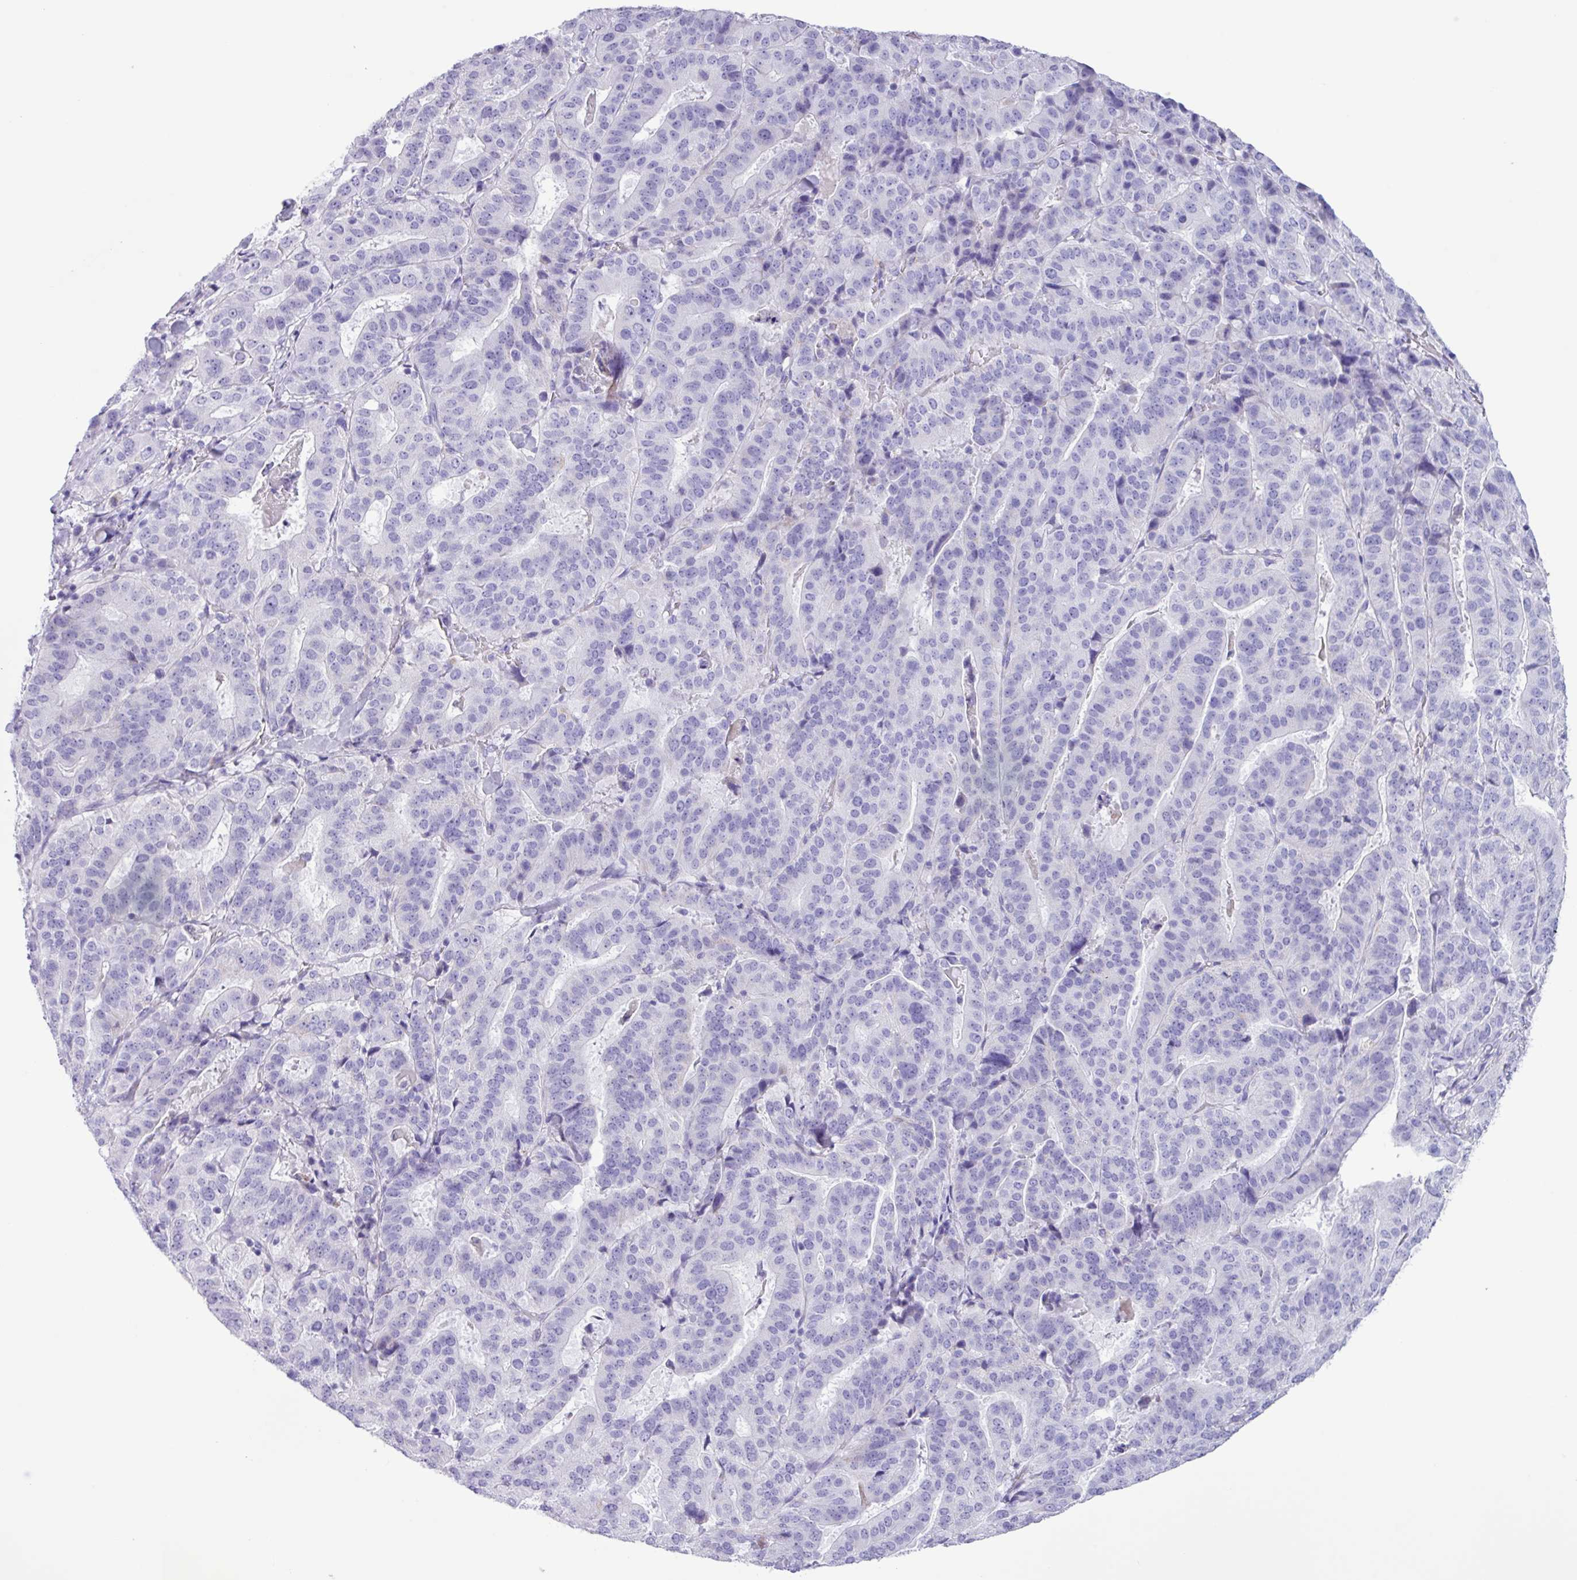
{"staining": {"intensity": "negative", "quantity": "none", "location": "none"}, "tissue": "stomach cancer", "cell_type": "Tumor cells", "image_type": "cancer", "snomed": [{"axis": "morphology", "description": "Adenocarcinoma, NOS"}, {"axis": "topography", "description": "Stomach"}], "caption": "Immunohistochemical staining of stomach adenocarcinoma exhibits no significant staining in tumor cells.", "gene": "AGO3", "patient": {"sex": "male", "age": 48}}